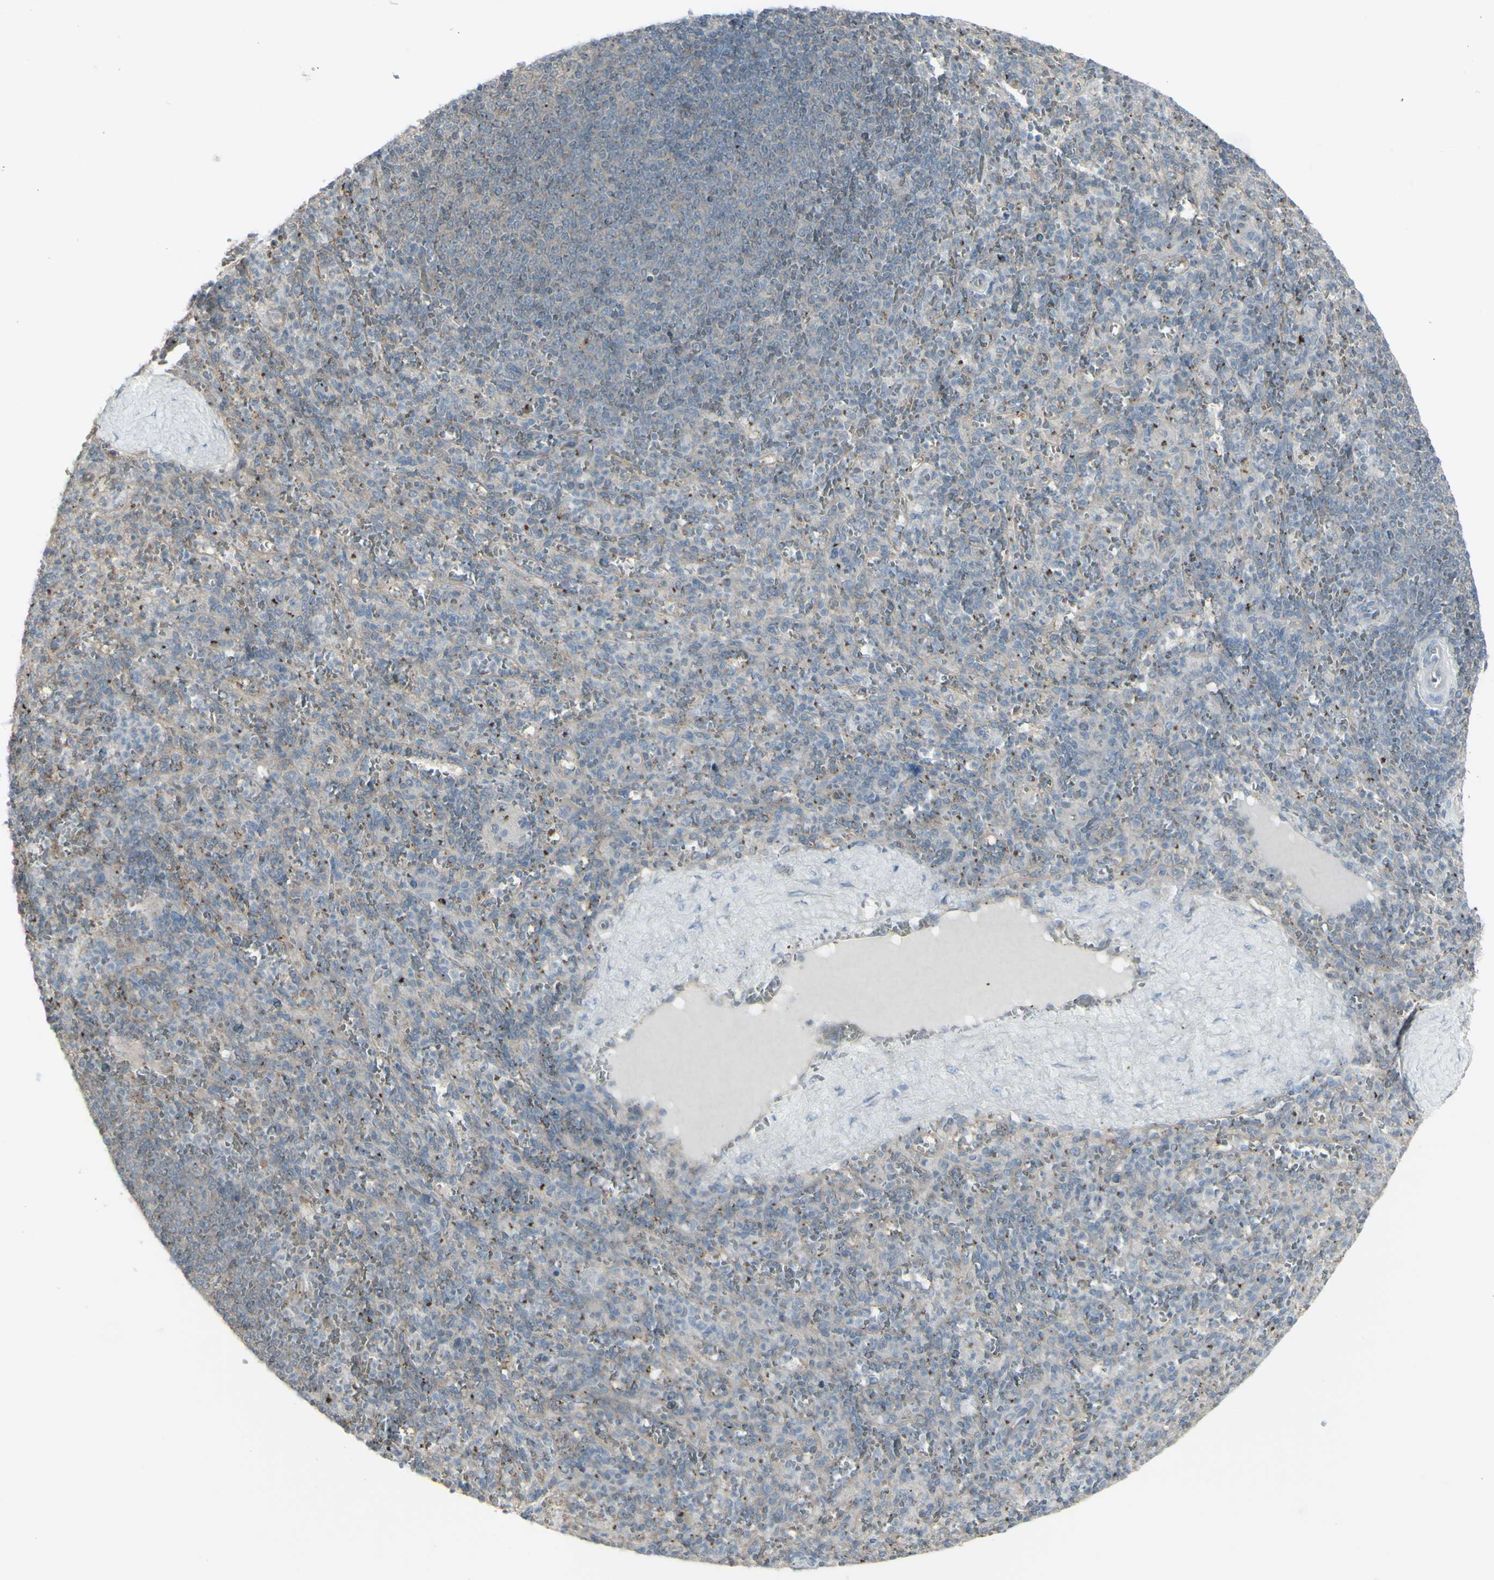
{"staining": {"intensity": "moderate", "quantity": "25%-75%", "location": "cytoplasmic/membranous"}, "tissue": "spleen", "cell_type": "Cells in red pulp", "image_type": "normal", "snomed": [{"axis": "morphology", "description": "Normal tissue, NOS"}, {"axis": "topography", "description": "Spleen"}], "caption": "The image reveals immunohistochemical staining of benign spleen. There is moderate cytoplasmic/membranous positivity is identified in approximately 25%-75% of cells in red pulp.", "gene": "GALNT6", "patient": {"sex": "male", "age": 36}}